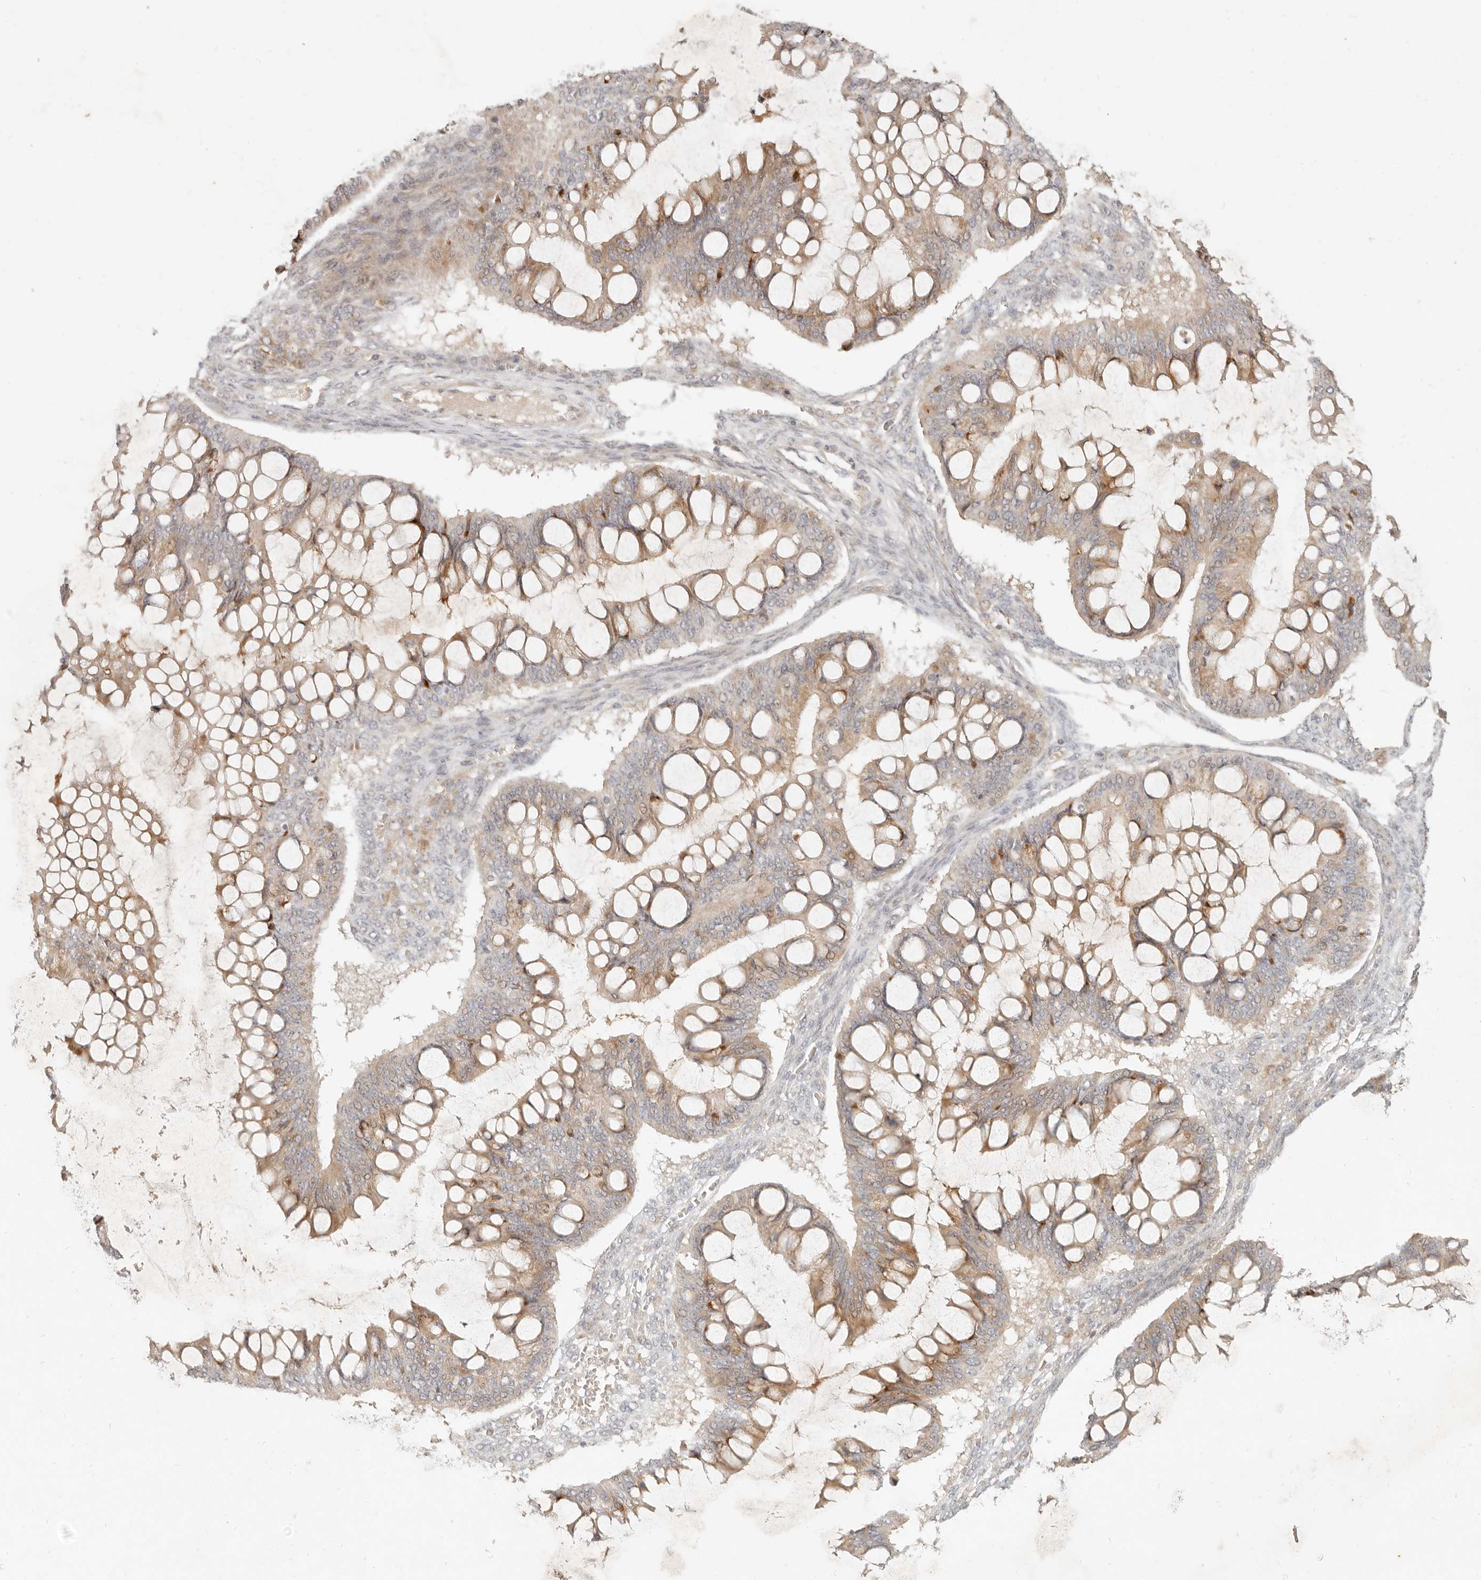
{"staining": {"intensity": "weak", "quantity": ">75%", "location": "cytoplasmic/membranous"}, "tissue": "ovarian cancer", "cell_type": "Tumor cells", "image_type": "cancer", "snomed": [{"axis": "morphology", "description": "Cystadenocarcinoma, mucinous, NOS"}, {"axis": "topography", "description": "Ovary"}], "caption": "Human mucinous cystadenocarcinoma (ovarian) stained with a brown dye exhibits weak cytoplasmic/membranous positive positivity in about >75% of tumor cells.", "gene": "UBXN11", "patient": {"sex": "female", "age": 73}}